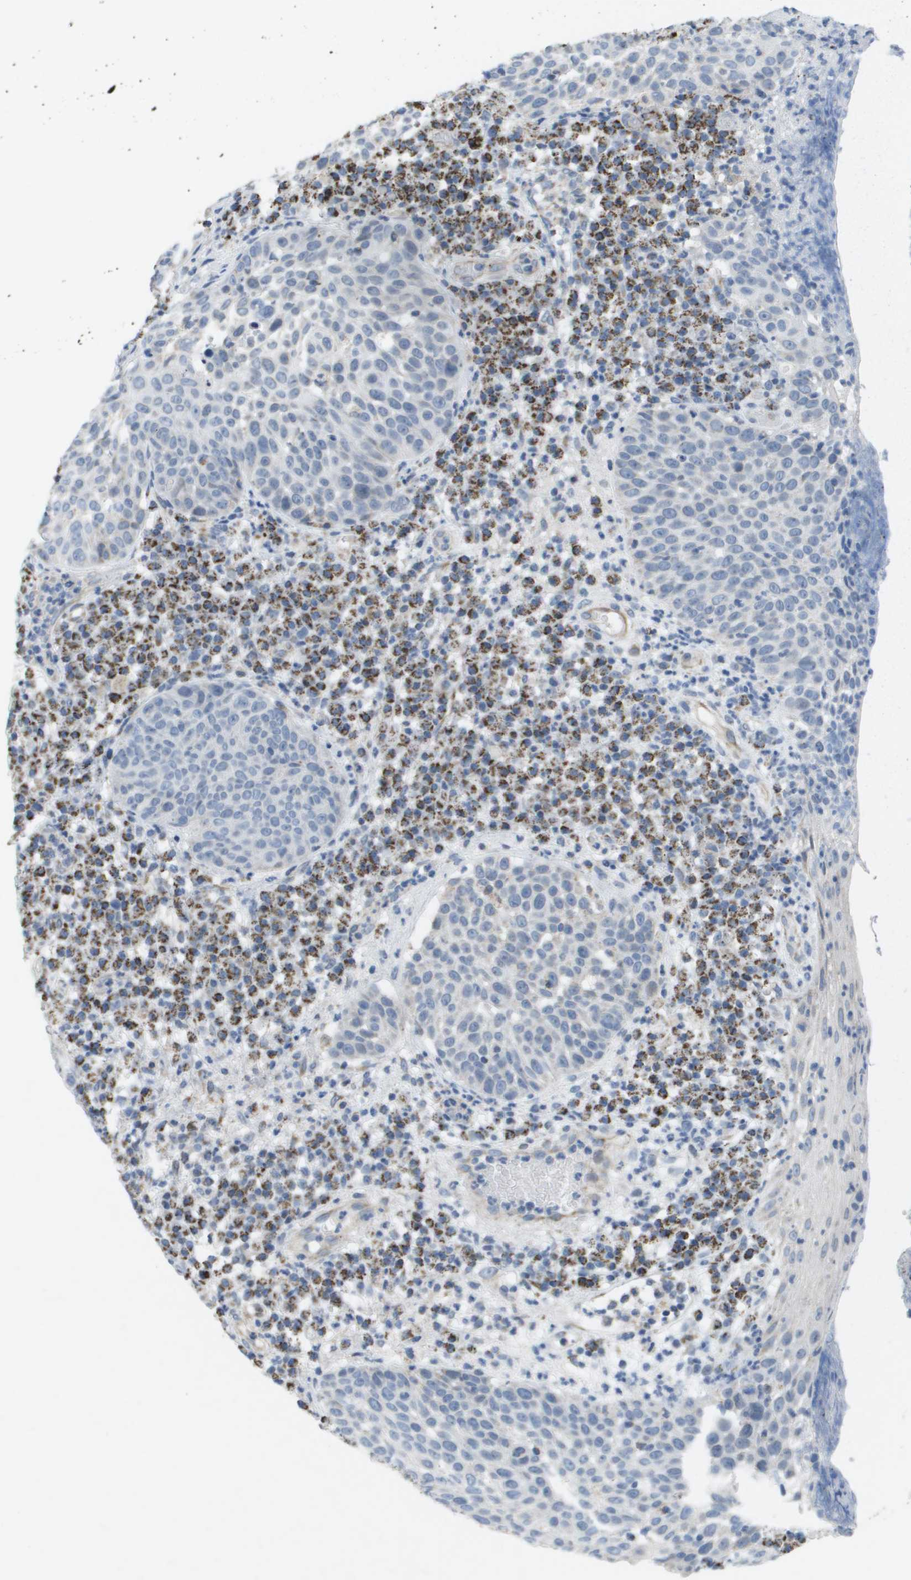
{"staining": {"intensity": "negative", "quantity": "none", "location": "none"}, "tissue": "skin cancer", "cell_type": "Tumor cells", "image_type": "cancer", "snomed": [{"axis": "morphology", "description": "Squamous cell carcinoma in situ, NOS"}, {"axis": "morphology", "description": "Squamous cell carcinoma, NOS"}, {"axis": "topography", "description": "Skin"}], "caption": "Immunohistochemistry (IHC) micrograph of neoplastic tissue: skin cancer (squamous cell carcinoma in situ) stained with DAB (3,3'-diaminobenzidine) demonstrates no significant protein expression in tumor cells.", "gene": "TMEM223", "patient": {"sex": "male", "age": 93}}